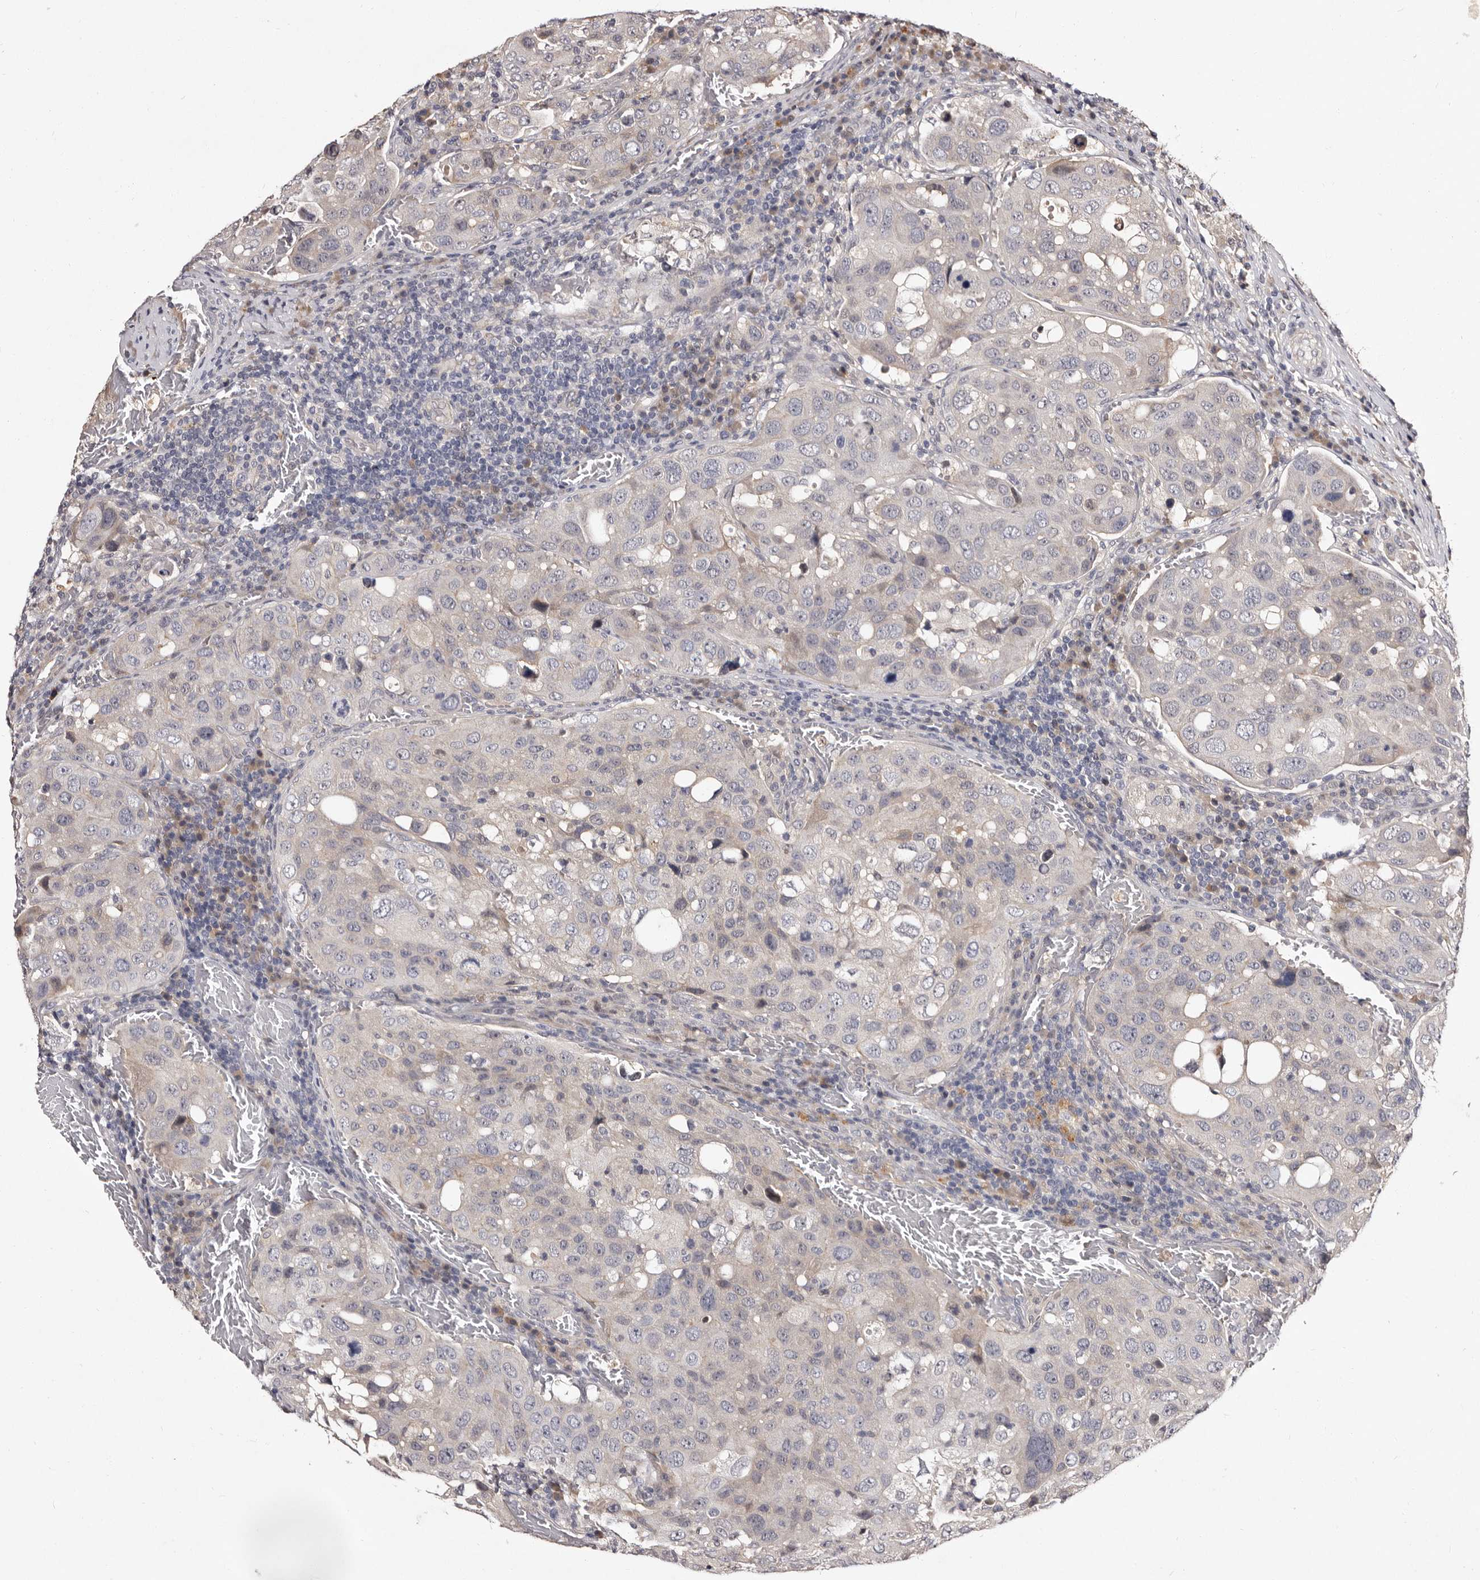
{"staining": {"intensity": "negative", "quantity": "none", "location": "none"}, "tissue": "urothelial cancer", "cell_type": "Tumor cells", "image_type": "cancer", "snomed": [{"axis": "morphology", "description": "Urothelial carcinoma, High grade"}, {"axis": "topography", "description": "Lymph node"}, {"axis": "topography", "description": "Urinary bladder"}], "caption": "An immunohistochemistry image of urothelial cancer is shown. There is no staining in tumor cells of urothelial cancer.", "gene": "LANCL2", "patient": {"sex": "male", "age": 51}}